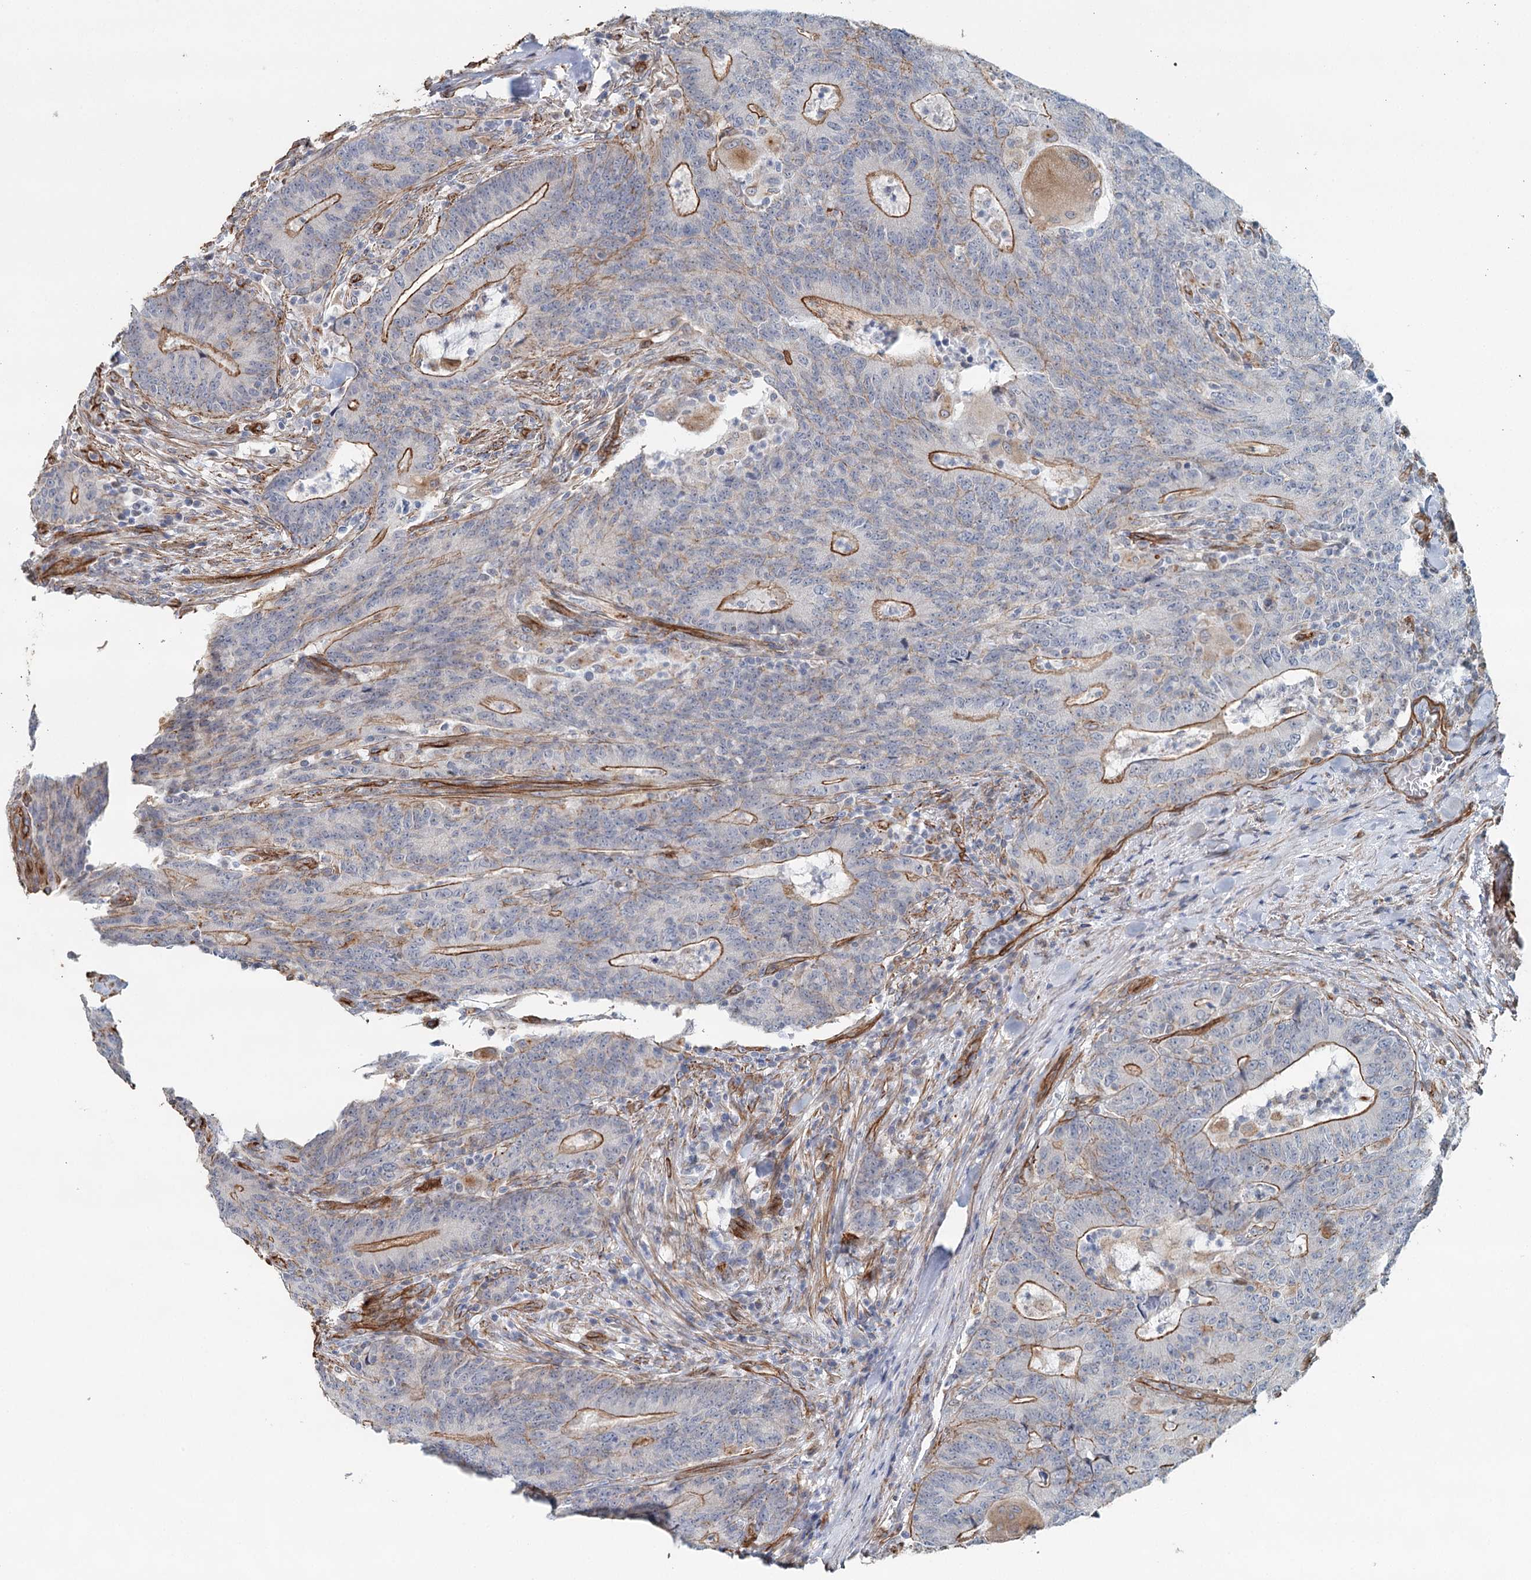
{"staining": {"intensity": "moderate", "quantity": "25%-75%", "location": "cytoplasmic/membranous"}, "tissue": "colorectal cancer", "cell_type": "Tumor cells", "image_type": "cancer", "snomed": [{"axis": "morphology", "description": "Normal tissue, NOS"}, {"axis": "morphology", "description": "Adenocarcinoma, NOS"}, {"axis": "topography", "description": "Colon"}], "caption": "Human colorectal adenocarcinoma stained with a brown dye demonstrates moderate cytoplasmic/membranous positive expression in approximately 25%-75% of tumor cells.", "gene": "SYNPO", "patient": {"sex": "female", "age": 75}}